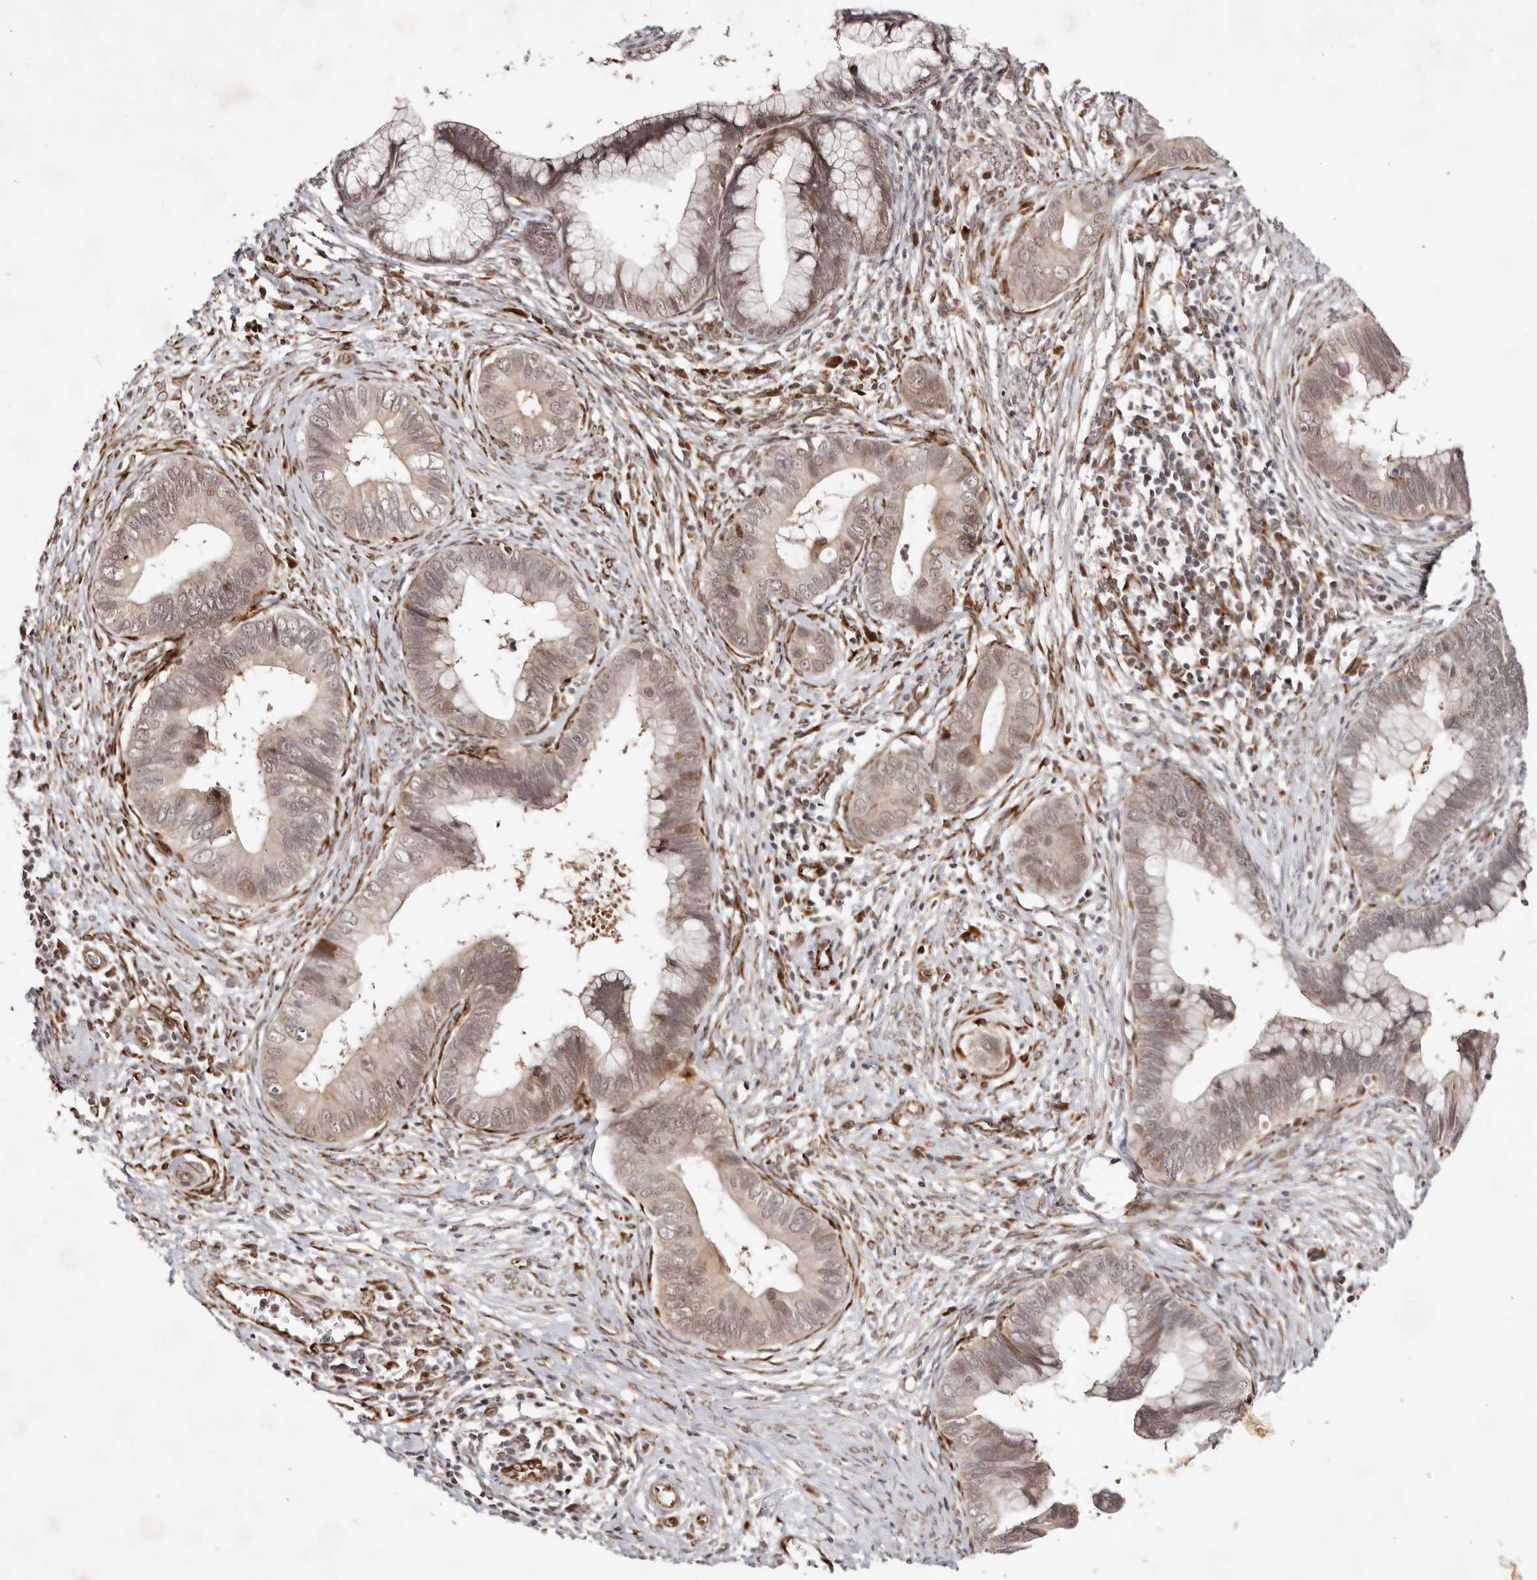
{"staining": {"intensity": "weak", "quantity": ">75%", "location": "cytoplasmic/membranous,nuclear"}, "tissue": "cervical cancer", "cell_type": "Tumor cells", "image_type": "cancer", "snomed": [{"axis": "morphology", "description": "Adenocarcinoma, NOS"}, {"axis": "topography", "description": "Cervix"}], "caption": "IHC staining of adenocarcinoma (cervical), which shows low levels of weak cytoplasmic/membranous and nuclear staining in approximately >75% of tumor cells indicating weak cytoplasmic/membranous and nuclear protein expression. The staining was performed using DAB (3,3'-diaminobenzidine) (brown) for protein detection and nuclei were counterstained in hematoxylin (blue).", "gene": "BCL2L15", "patient": {"sex": "female", "age": 44}}